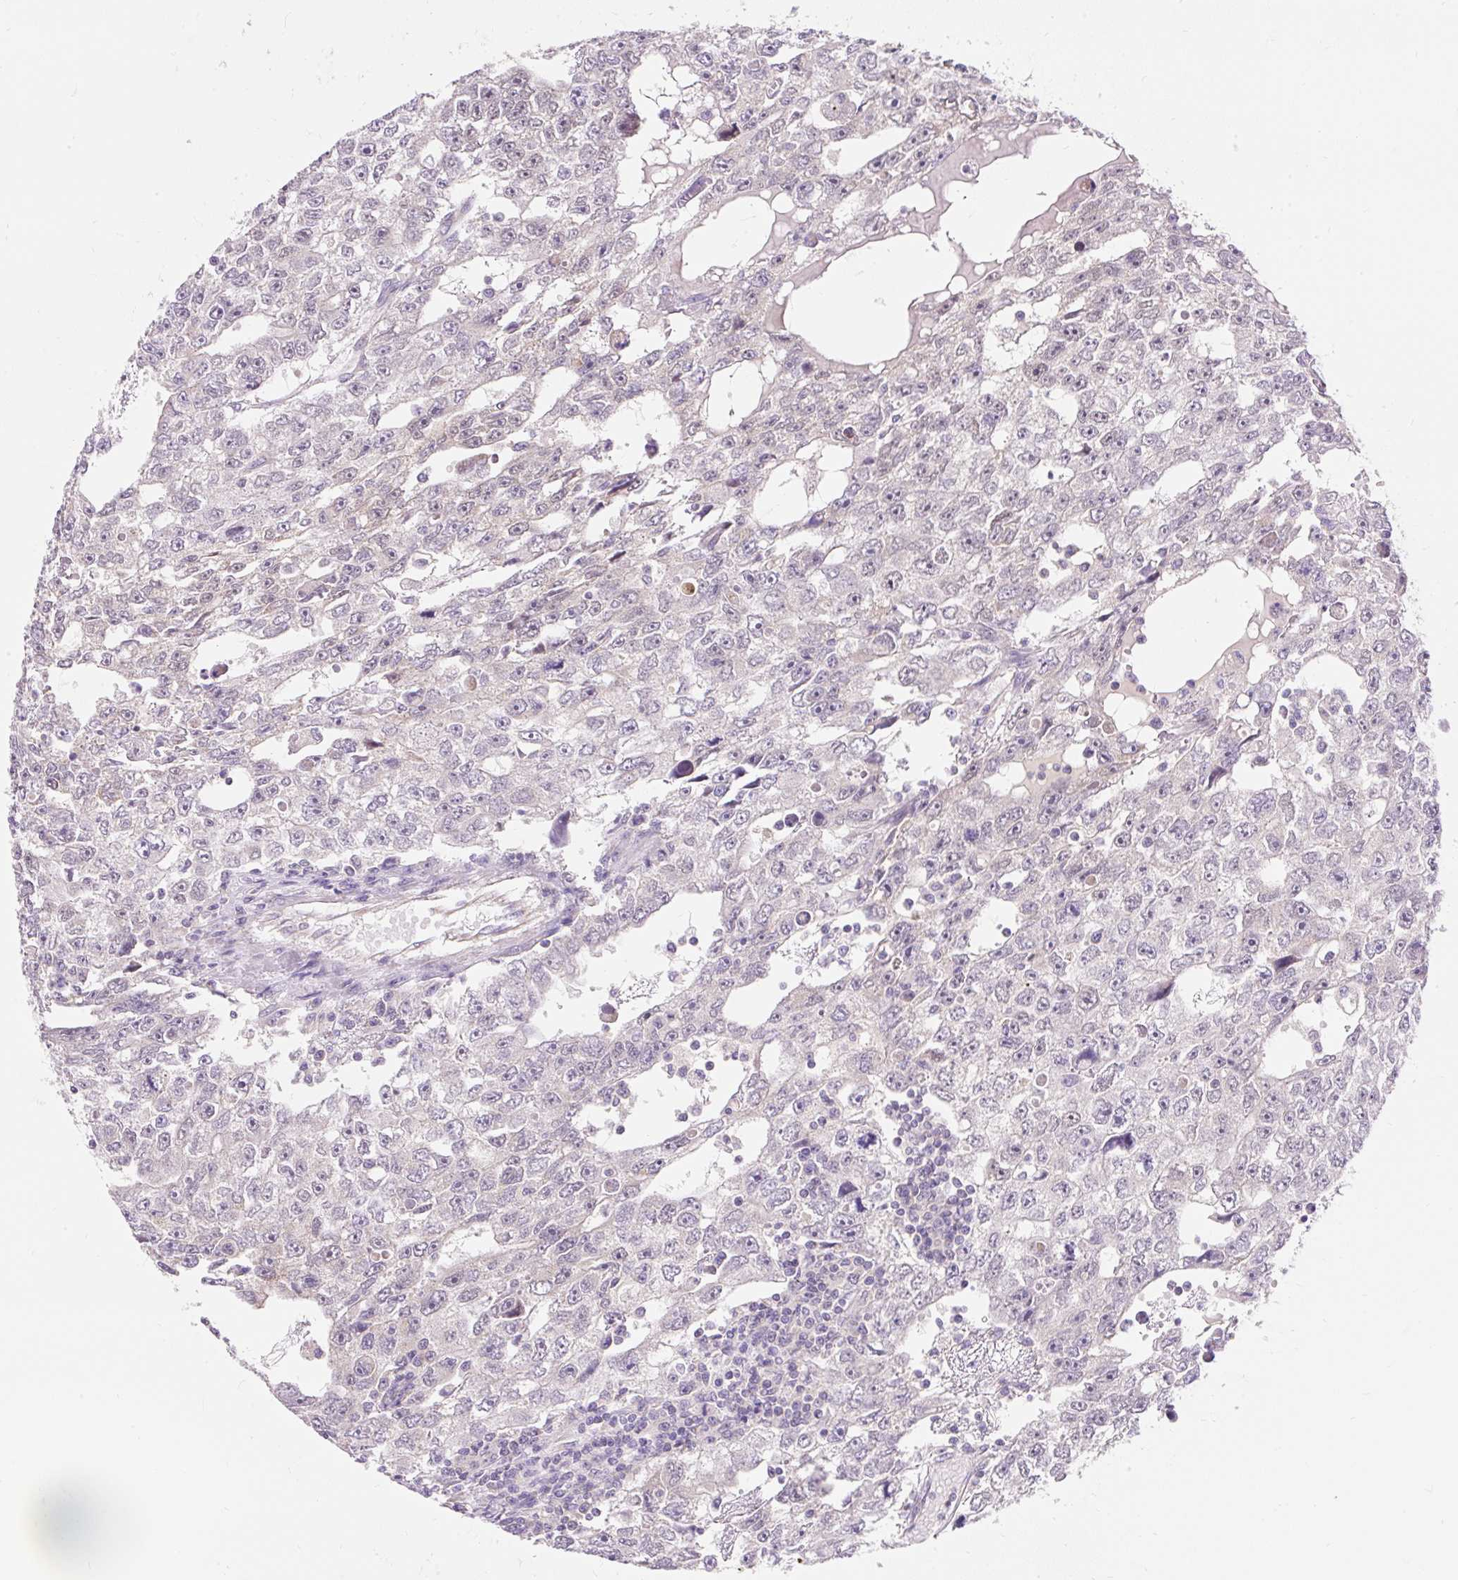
{"staining": {"intensity": "negative", "quantity": "none", "location": "none"}, "tissue": "testis cancer", "cell_type": "Tumor cells", "image_type": "cancer", "snomed": [{"axis": "morphology", "description": "Carcinoma, Embryonal, NOS"}, {"axis": "topography", "description": "Testis"}], "caption": "Tumor cells are negative for brown protein staining in testis cancer (embryonal carcinoma). (DAB immunohistochemistry (IHC), high magnification).", "gene": "PMAIP1", "patient": {"sex": "male", "age": 20}}